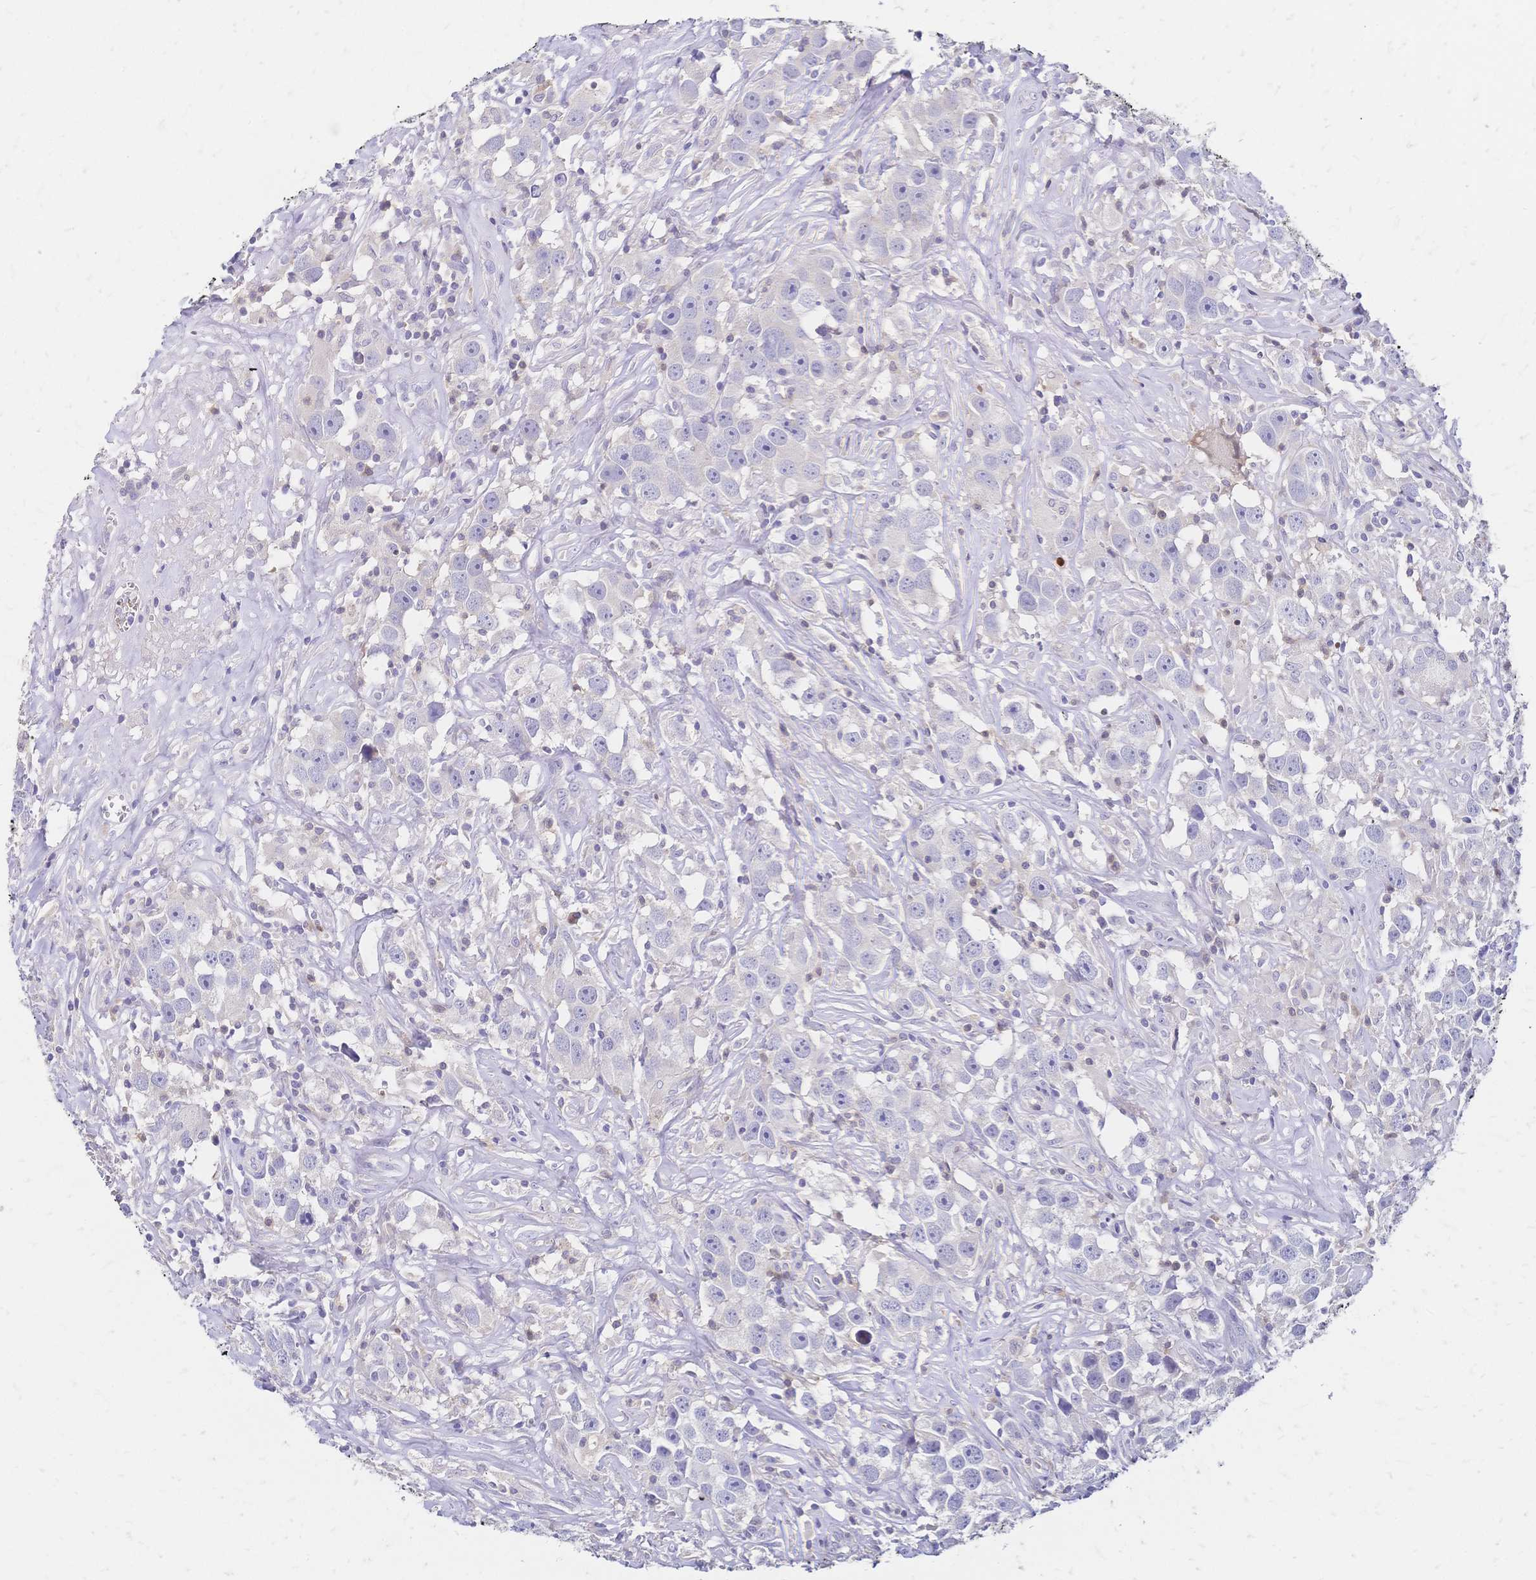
{"staining": {"intensity": "negative", "quantity": "none", "location": "none"}, "tissue": "testis cancer", "cell_type": "Tumor cells", "image_type": "cancer", "snomed": [{"axis": "morphology", "description": "Seminoma, NOS"}, {"axis": "topography", "description": "Testis"}], "caption": "The histopathology image reveals no staining of tumor cells in seminoma (testis).", "gene": "DTNB", "patient": {"sex": "male", "age": 49}}